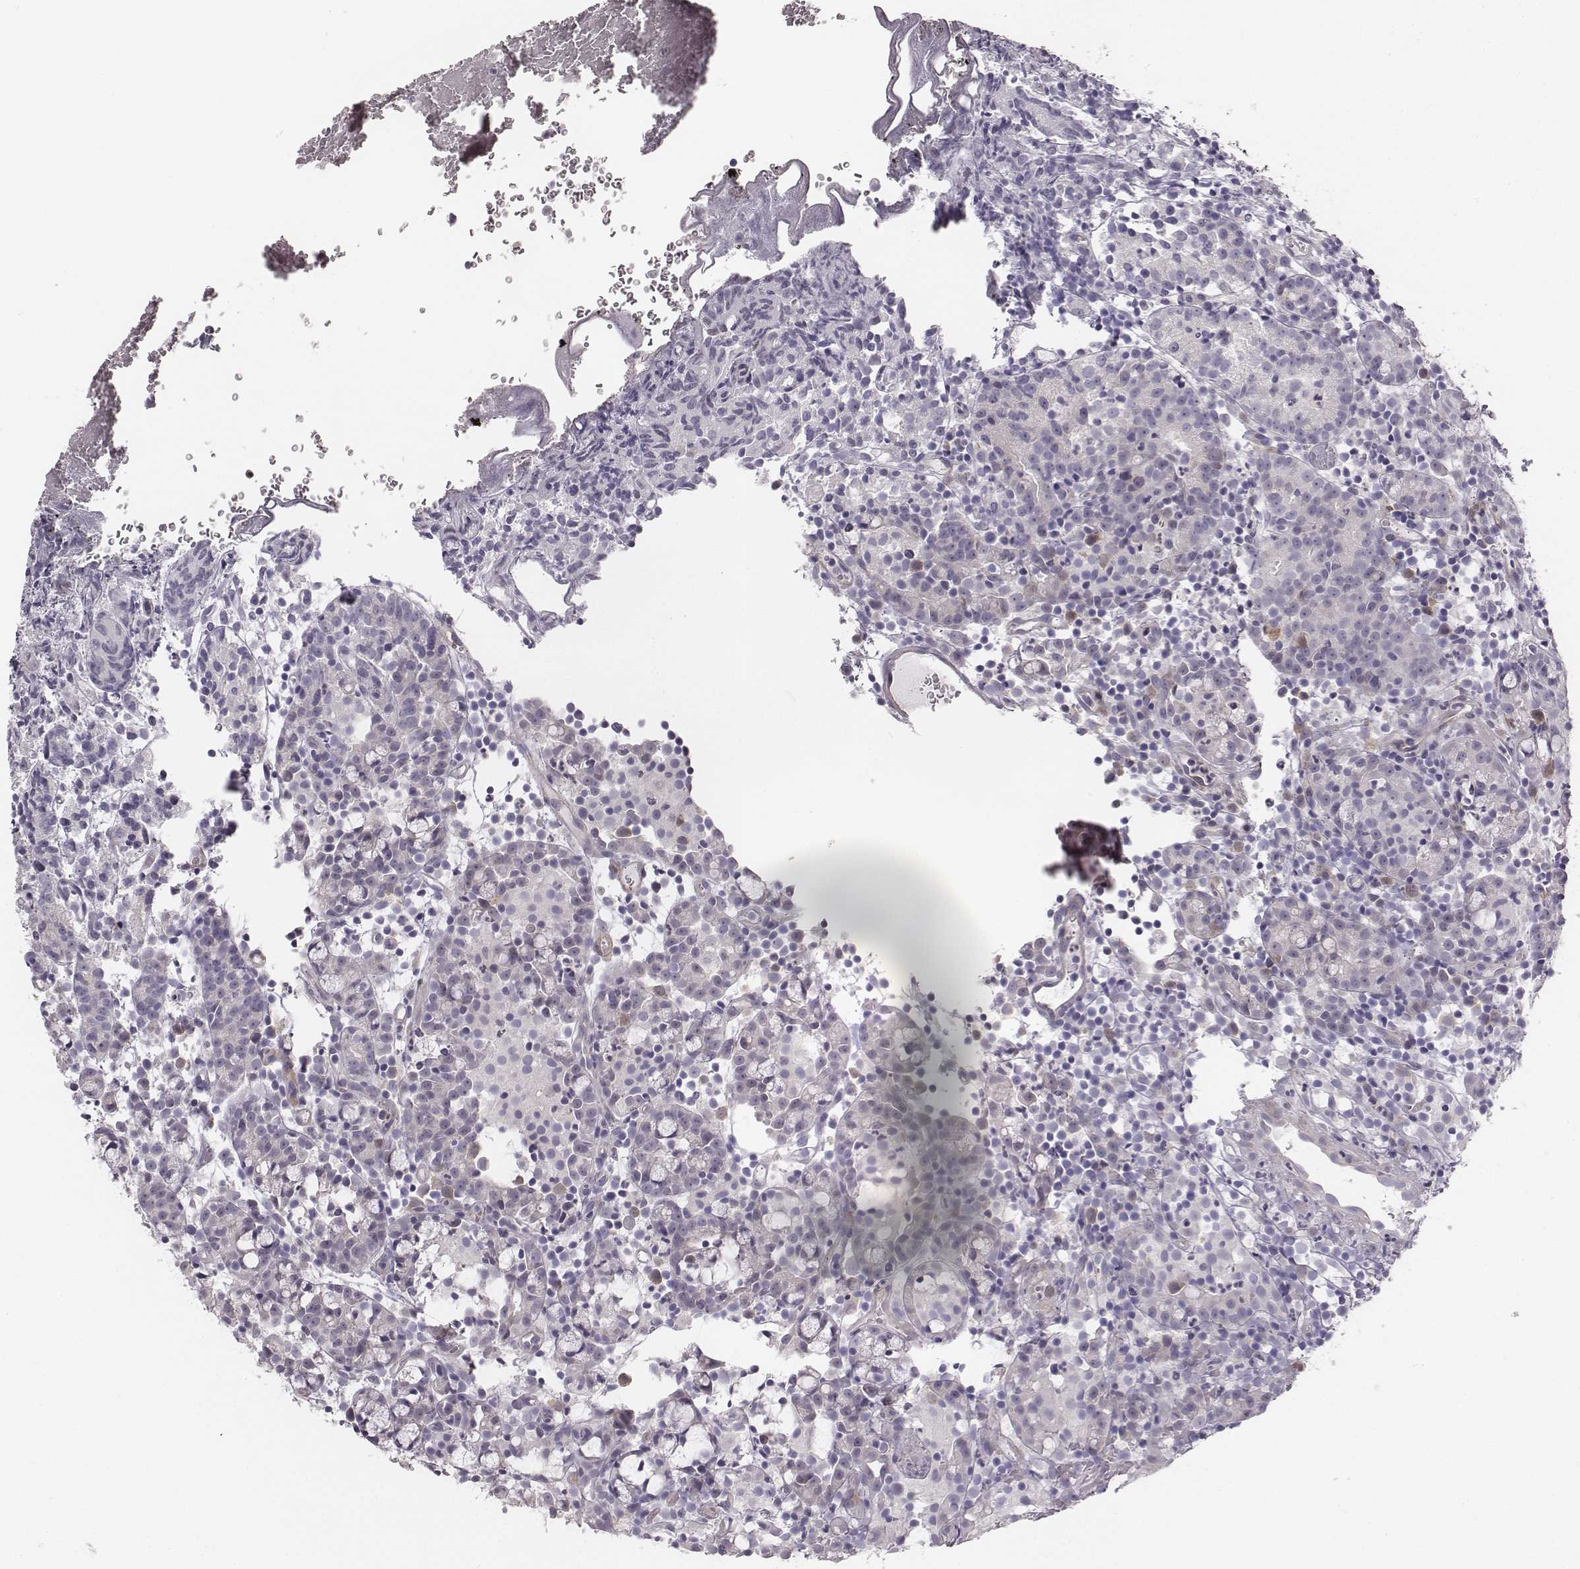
{"staining": {"intensity": "negative", "quantity": "none", "location": "none"}, "tissue": "prostate cancer", "cell_type": "Tumor cells", "image_type": "cancer", "snomed": [{"axis": "morphology", "description": "Adenocarcinoma, High grade"}, {"axis": "topography", "description": "Prostate"}], "caption": "Immunohistochemistry micrograph of human prostate adenocarcinoma (high-grade) stained for a protein (brown), which exhibits no staining in tumor cells. (Stains: DAB (3,3'-diaminobenzidine) IHC with hematoxylin counter stain, Microscopy: brightfield microscopy at high magnification).", "gene": "PBK", "patient": {"sex": "male", "age": 53}}